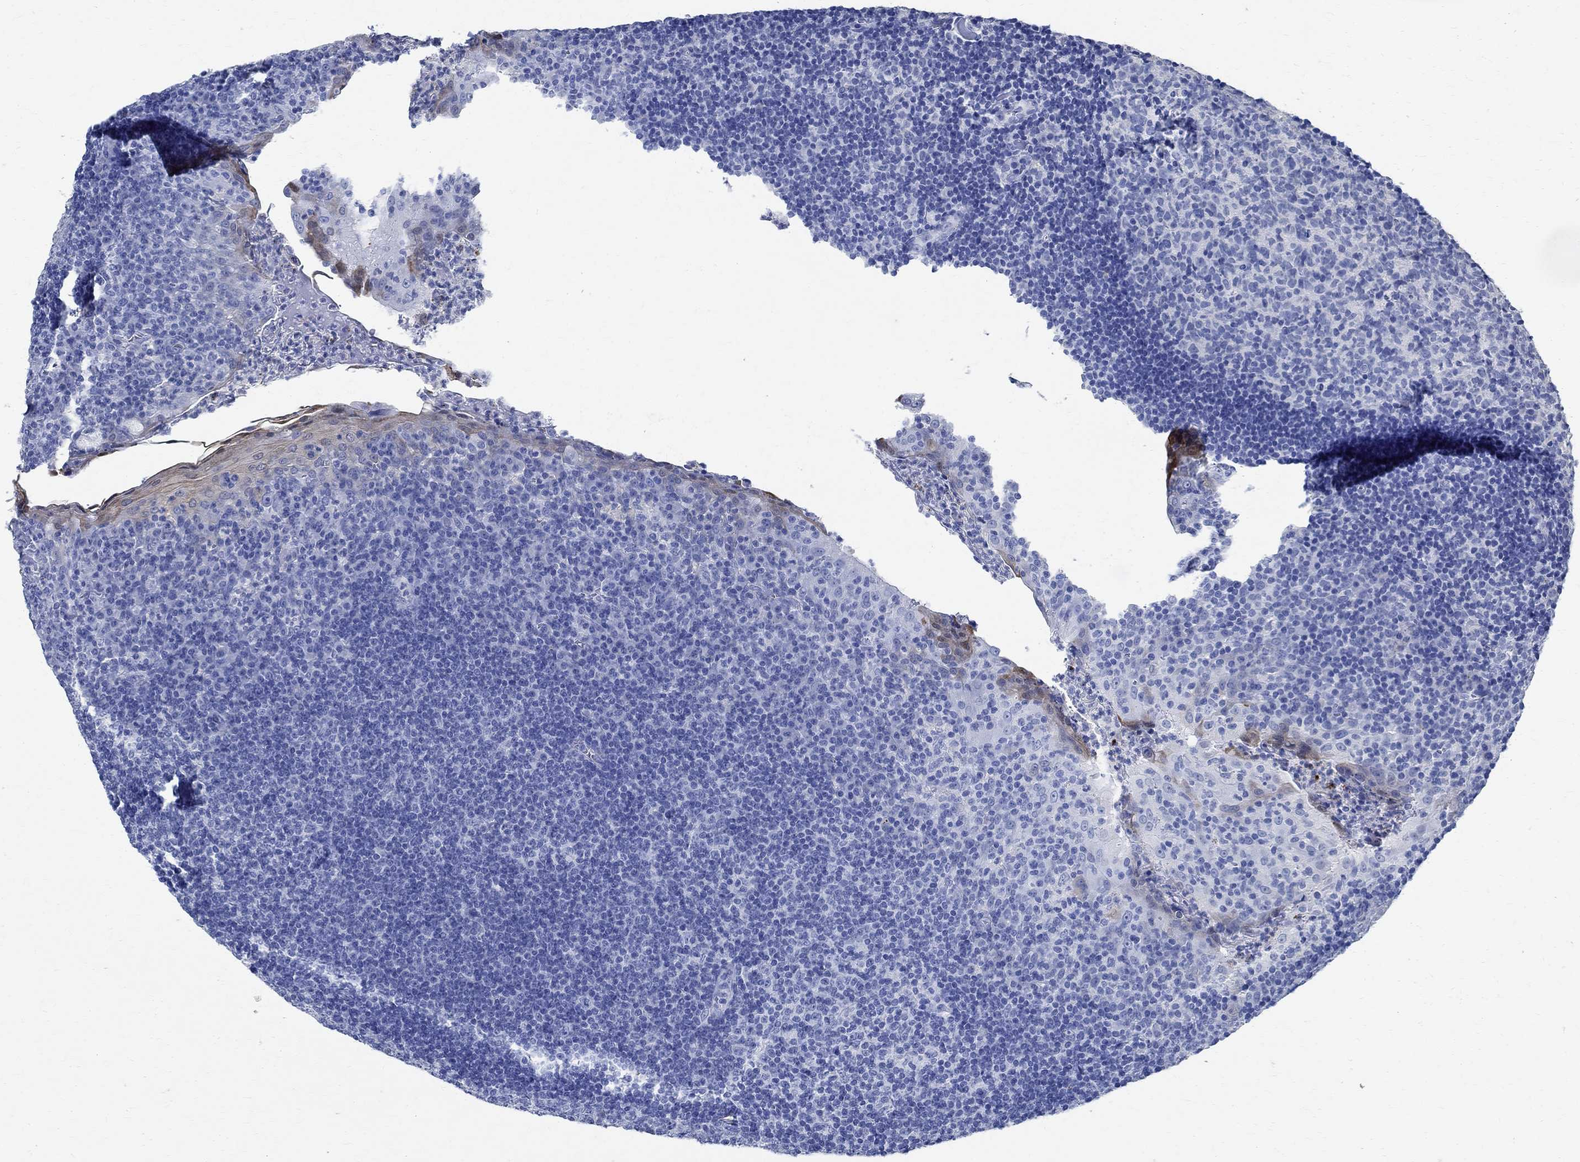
{"staining": {"intensity": "negative", "quantity": "none", "location": "none"}, "tissue": "tonsil", "cell_type": "Germinal center cells", "image_type": "normal", "snomed": [{"axis": "morphology", "description": "Normal tissue, NOS"}, {"axis": "topography", "description": "Tonsil"}], "caption": "Tonsil was stained to show a protein in brown. There is no significant expression in germinal center cells. (DAB (3,3'-diaminobenzidine) IHC visualized using brightfield microscopy, high magnification).", "gene": "TMEM221", "patient": {"sex": "female", "age": 12}}